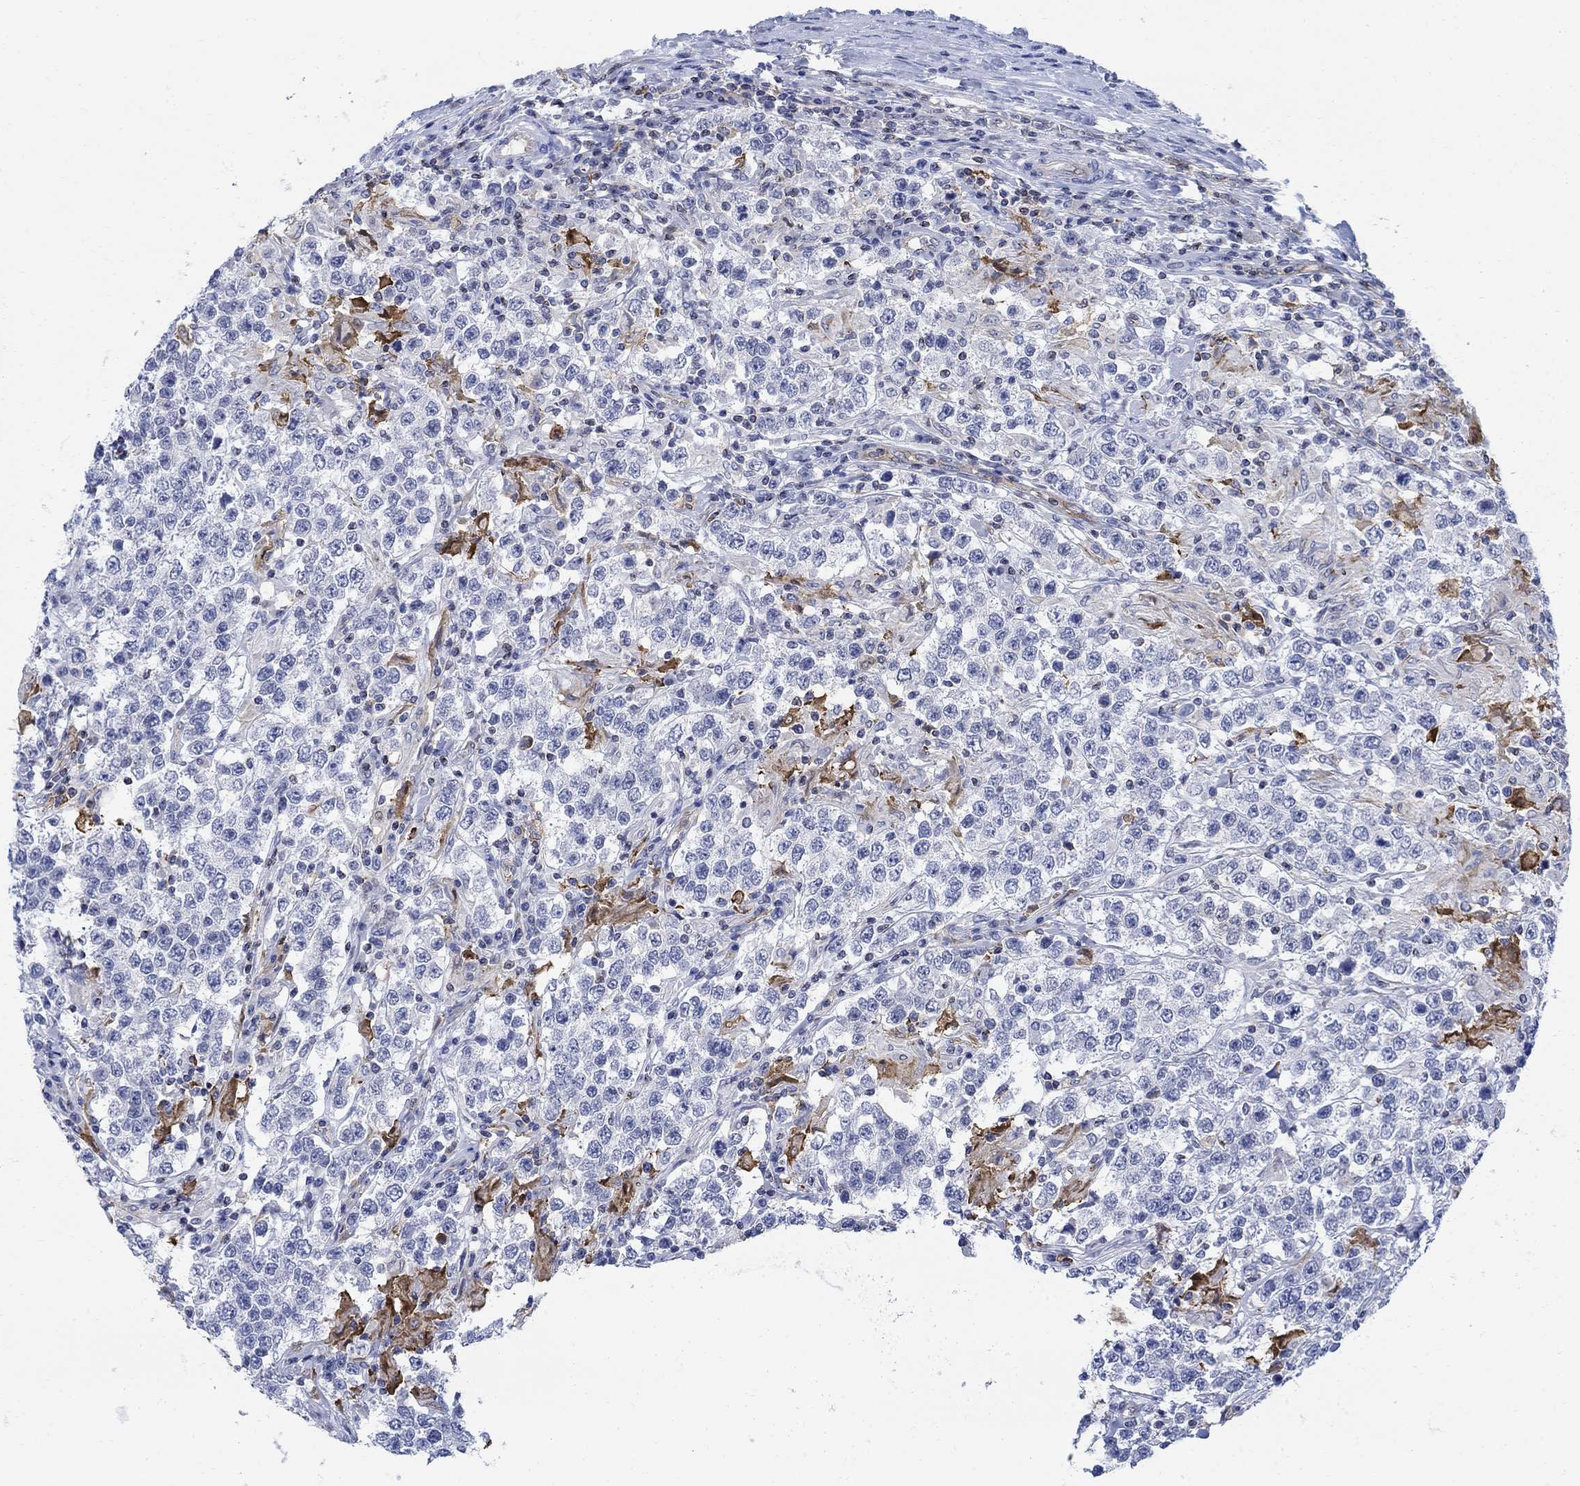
{"staining": {"intensity": "negative", "quantity": "none", "location": "none"}, "tissue": "testis cancer", "cell_type": "Tumor cells", "image_type": "cancer", "snomed": [{"axis": "morphology", "description": "Seminoma, NOS"}, {"axis": "morphology", "description": "Carcinoma, Embryonal, NOS"}, {"axis": "topography", "description": "Testis"}], "caption": "Immunohistochemical staining of human testis seminoma displays no significant positivity in tumor cells. (Brightfield microscopy of DAB (3,3'-diaminobenzidine) immunohistochemistry at high magnification).", "gene": "PHF21B", "patient": {"sex": "male", "age": 41}}